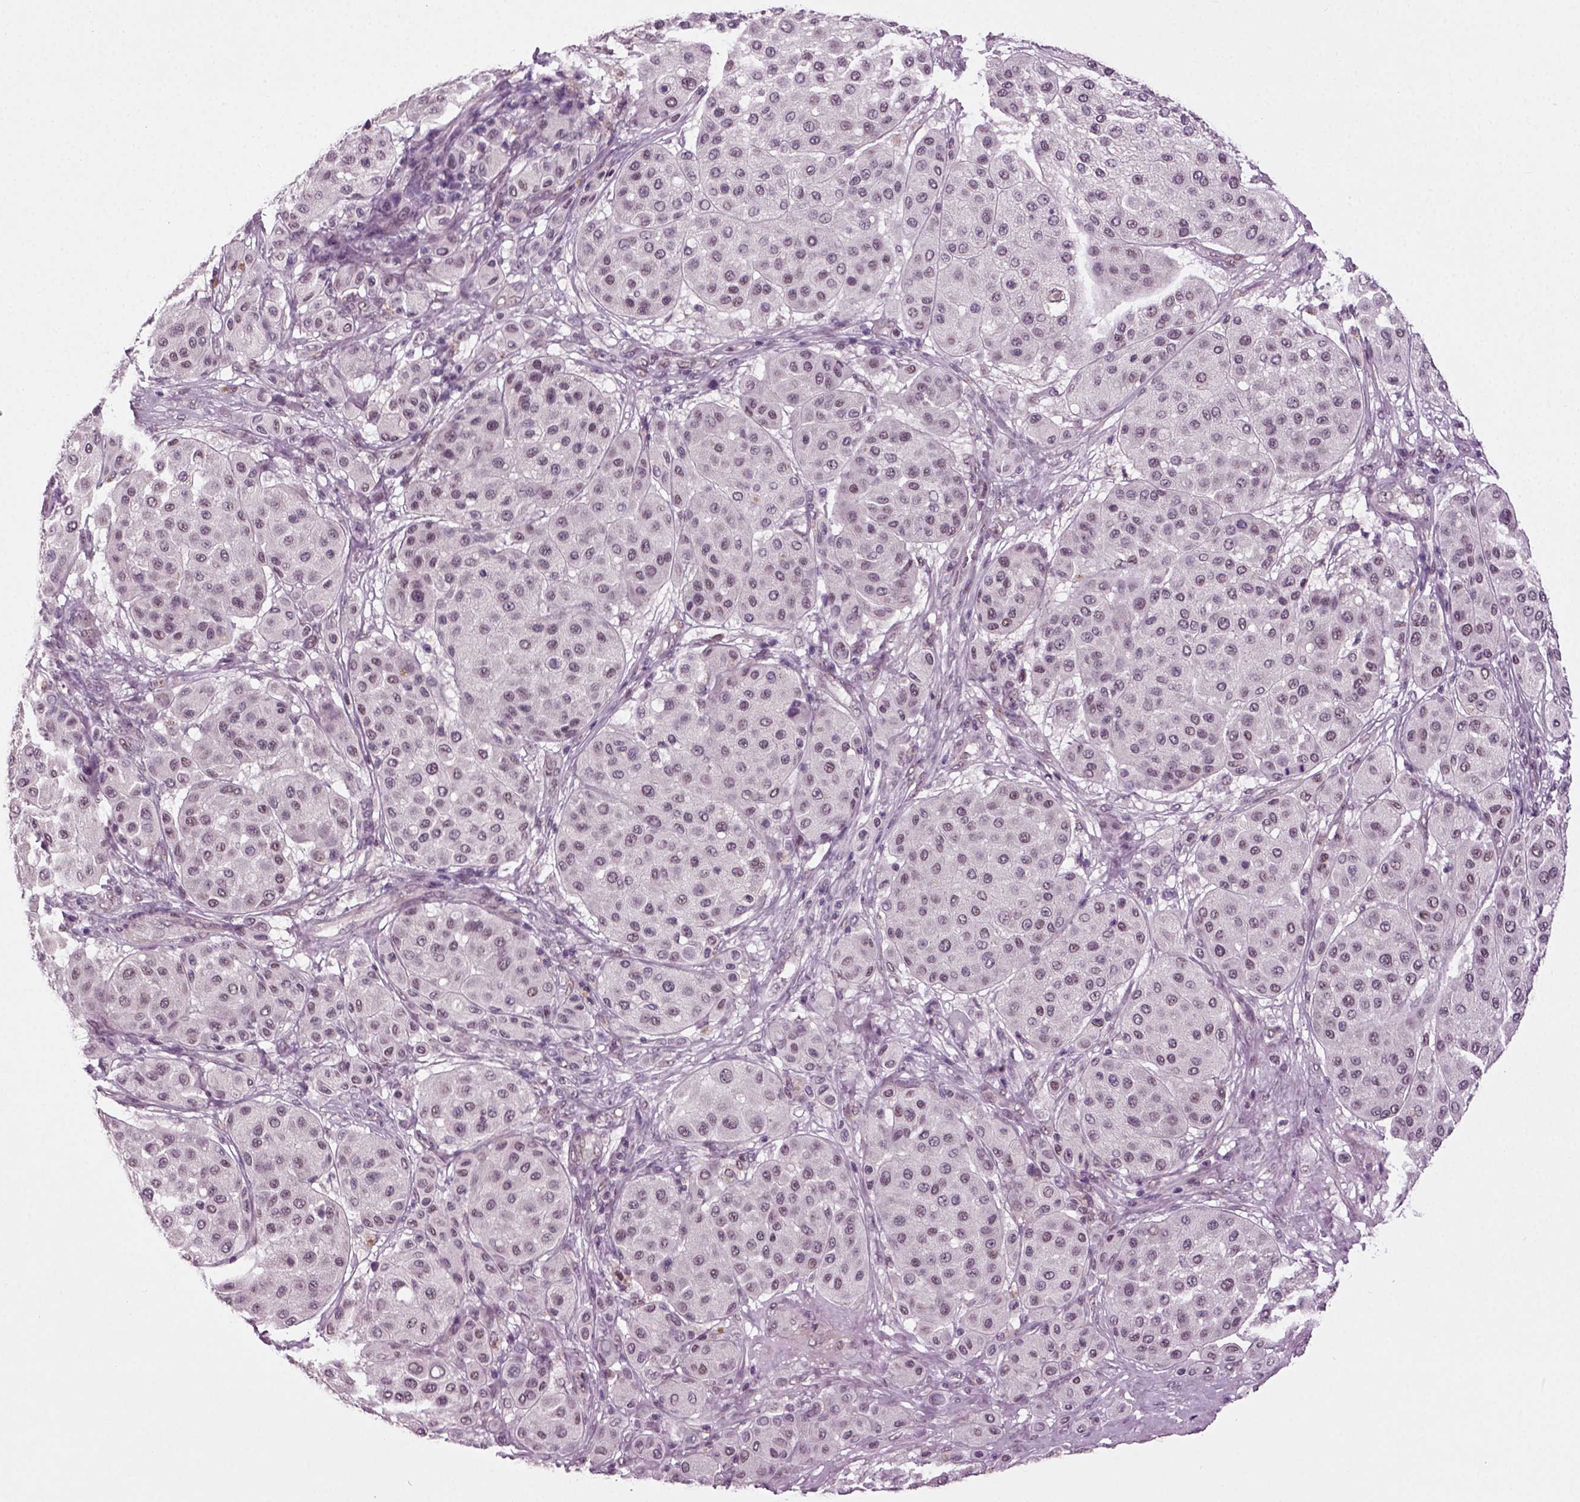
{"staining": {"intensity": "weak", "quantity": "<25%", "location": "nuclear"}, "tissue": "melanoma", "cell_type": "Tumor cells", "image_type": "cancer", "snomed": [{"axis": "morphology", "description": "Malignant melanoma, Metastatic site"}, {"axis": "topography", "description": "Smooth muscle"}], "caption": "Photomicrograph shows no protein positivity in tumor cells of malignant melanoma (metastatic site) tissue.", "gene": "RCOR3", "patient": {"sex": "male", "age": 41}}